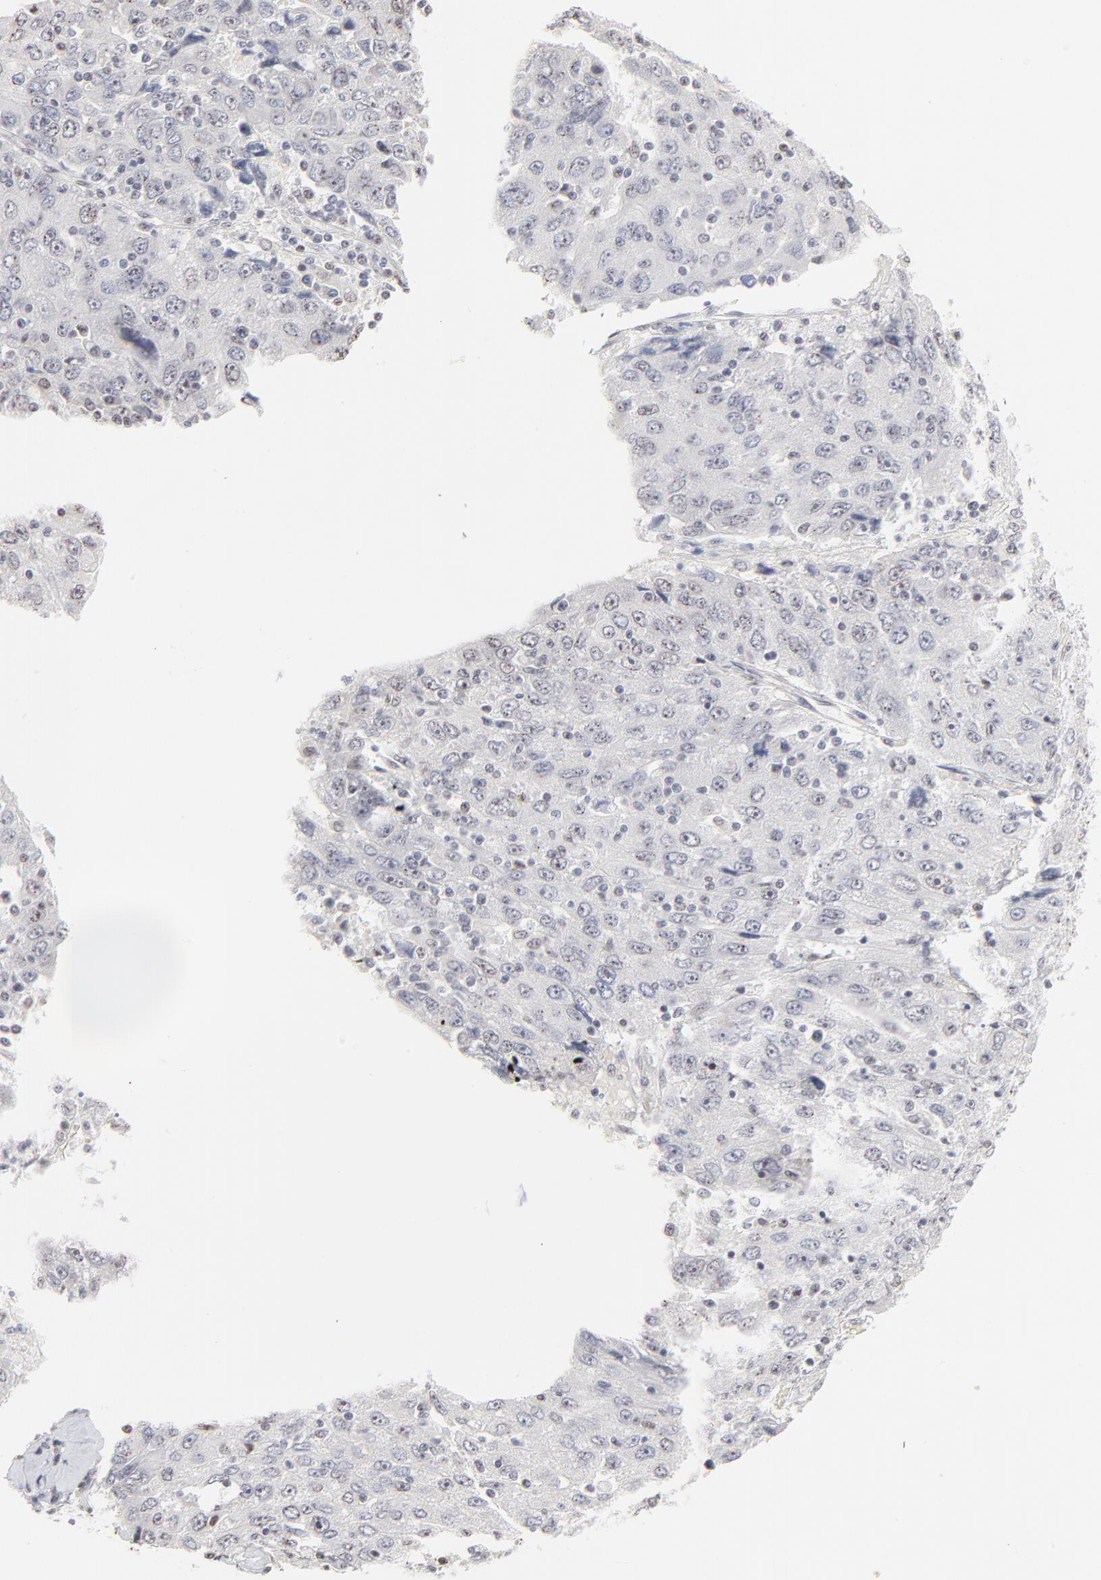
{"staining": {"intensity": "negative", "quantity": "none", "location": "none"}, "tissue": "liver cancer", "cell_type": "Tumor cells", "image_type": "cancer", "snomed": [{"axis": "morphology", "description": "Carcinoma, Hepatocellular, NOS"}, {"axis": "topography", "description": "Liver"}], "caption": "This is a histopathology image of IHC staining of liver hepatocellular carcinoma, which shows no staining in tumor cells.", "gene": "NFIL3", "patient": {"sex": "male", "age": 49}}